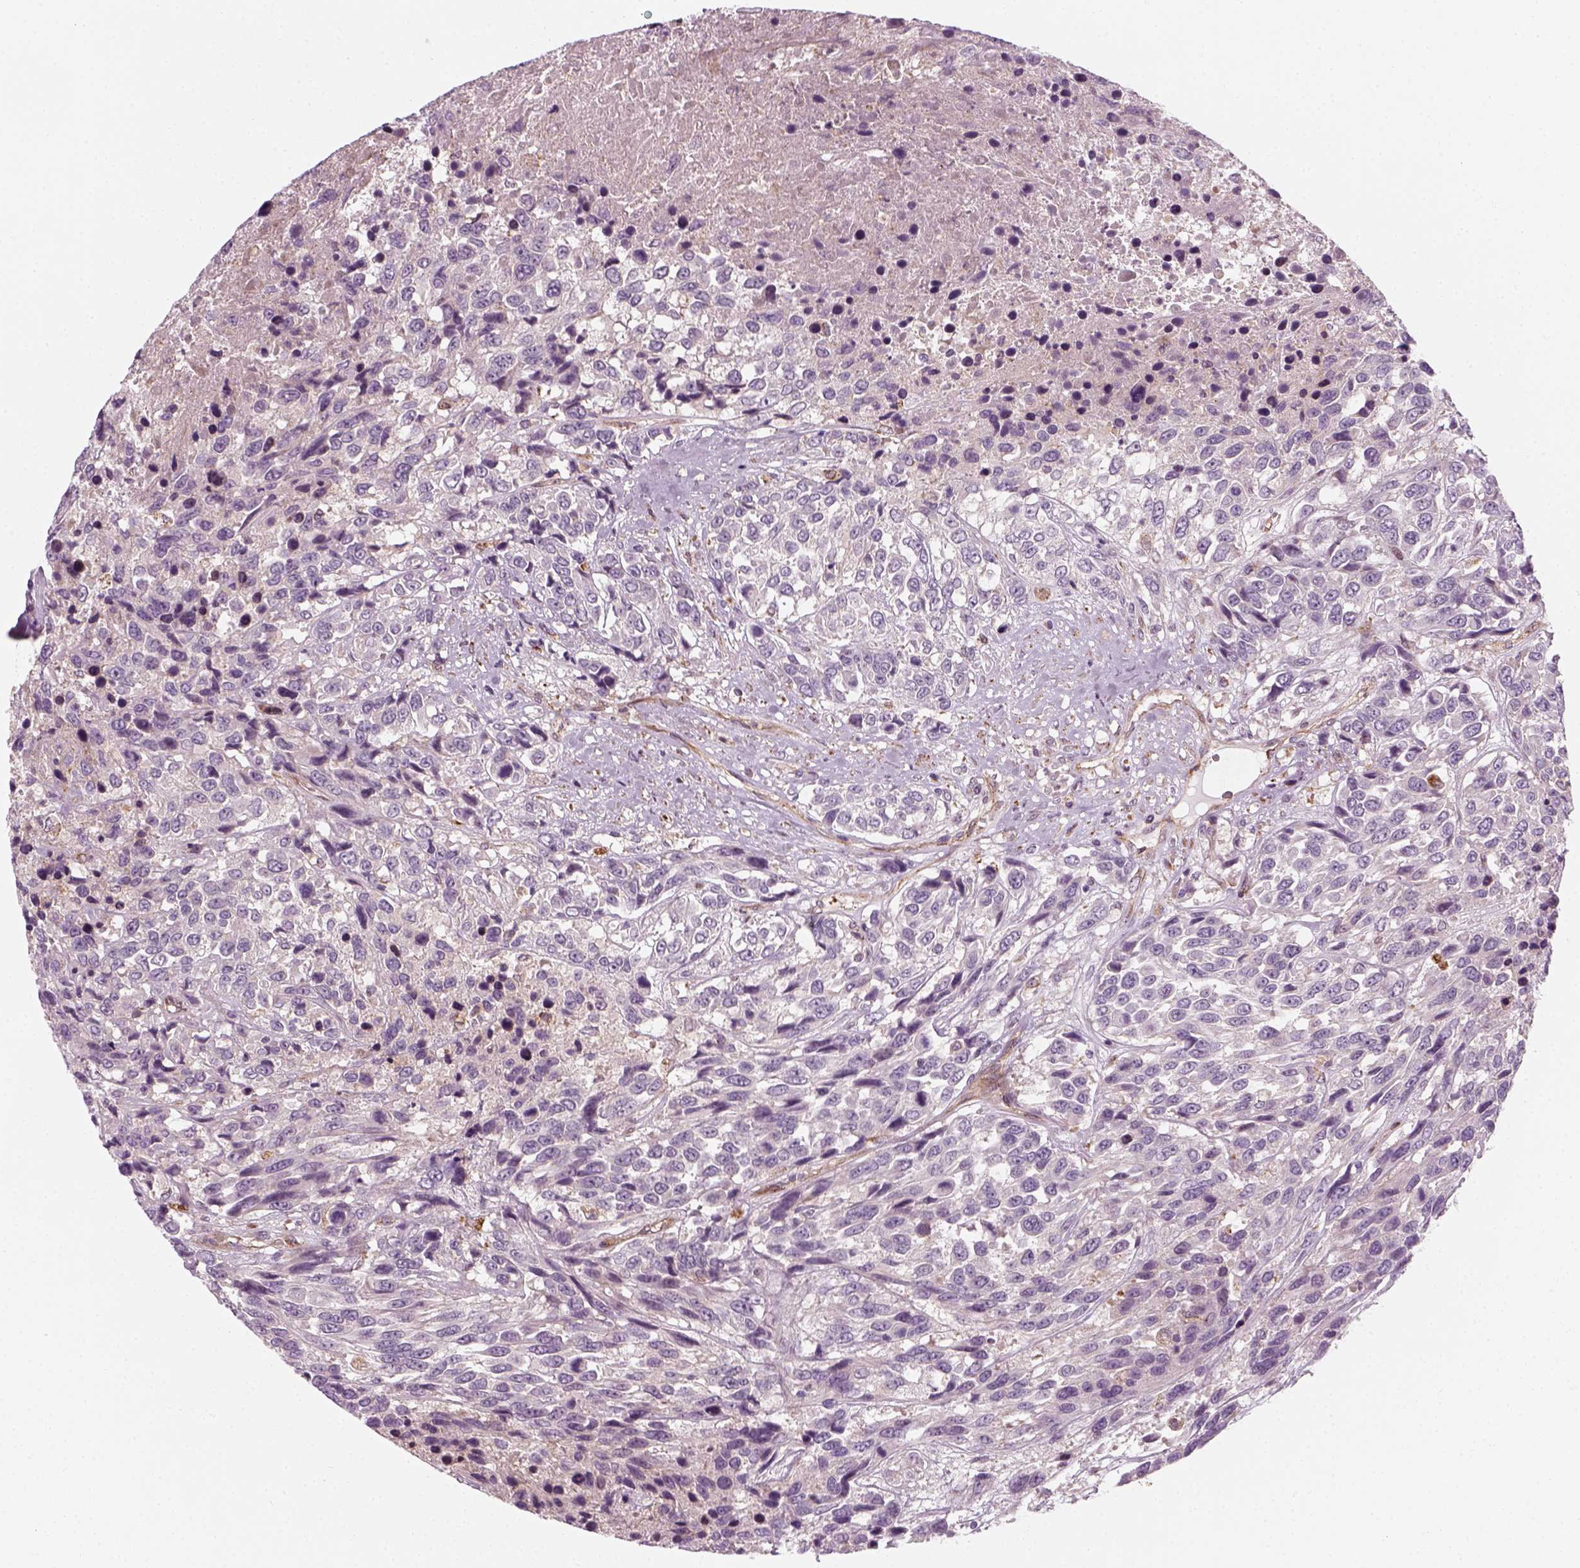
{"staining": {"intensity": "negative", "quantity": "none", "location": "none"}, "tissue": "urothelial cancer", "cell_type": "Tumor cells", "image_type": "cancer", "snomed": [{"axis": "morphology", "description": "Urothelial carcinoma, High grade"}, {"axis": "topography", "description": "Urinary bladder"}], "caption": "Urothelial carcinoma (high-grade) was stained to show a protein in brown. There is no significant expression in tumor cells.", "gene": "DNASE1L1", "patient": {"sex": "female", "age": 70}}